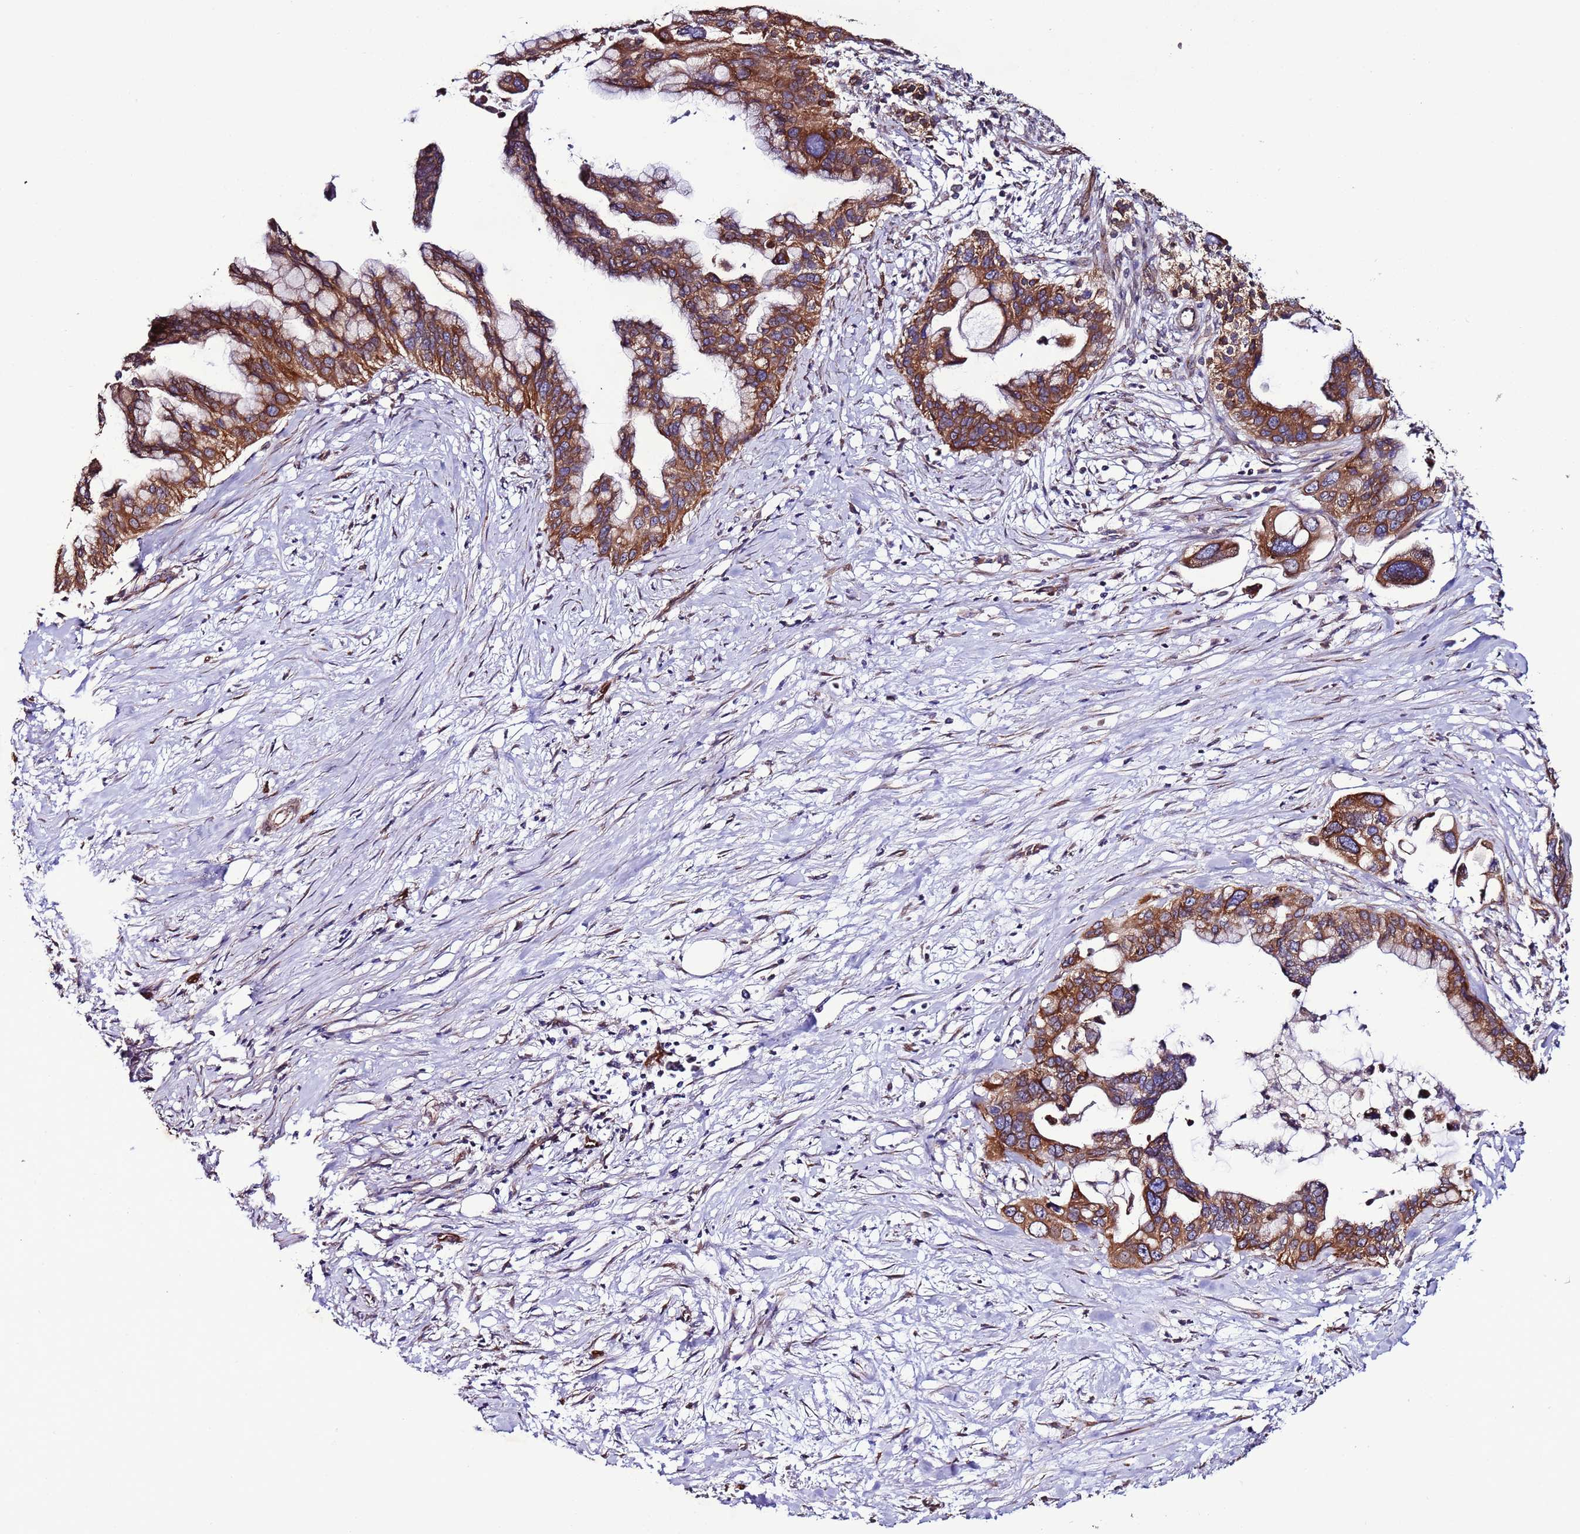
{"staining": {"intensity": "strong", "quantity": ">75%", "location": "cytoplasmic/membranous"}, "tissue": "pancreatic cancer", "cell_type": "Tumor cells", "image_type": "cancer", "snomed": [{"axis": "morphology", "description": "Adenocarcinoma, NOS"}, {"axis": "topography", "description": "Pancreas"}], "caption": "Approximately >75% of tumor cells in pancreatic adenocarcinoma exhibit strong cytoplasmic/membranous protein staining as visualized by brown immunohistochemical staining.", "gene": "SLC41A3", "patient": {"sex": "female", "age": 83}}